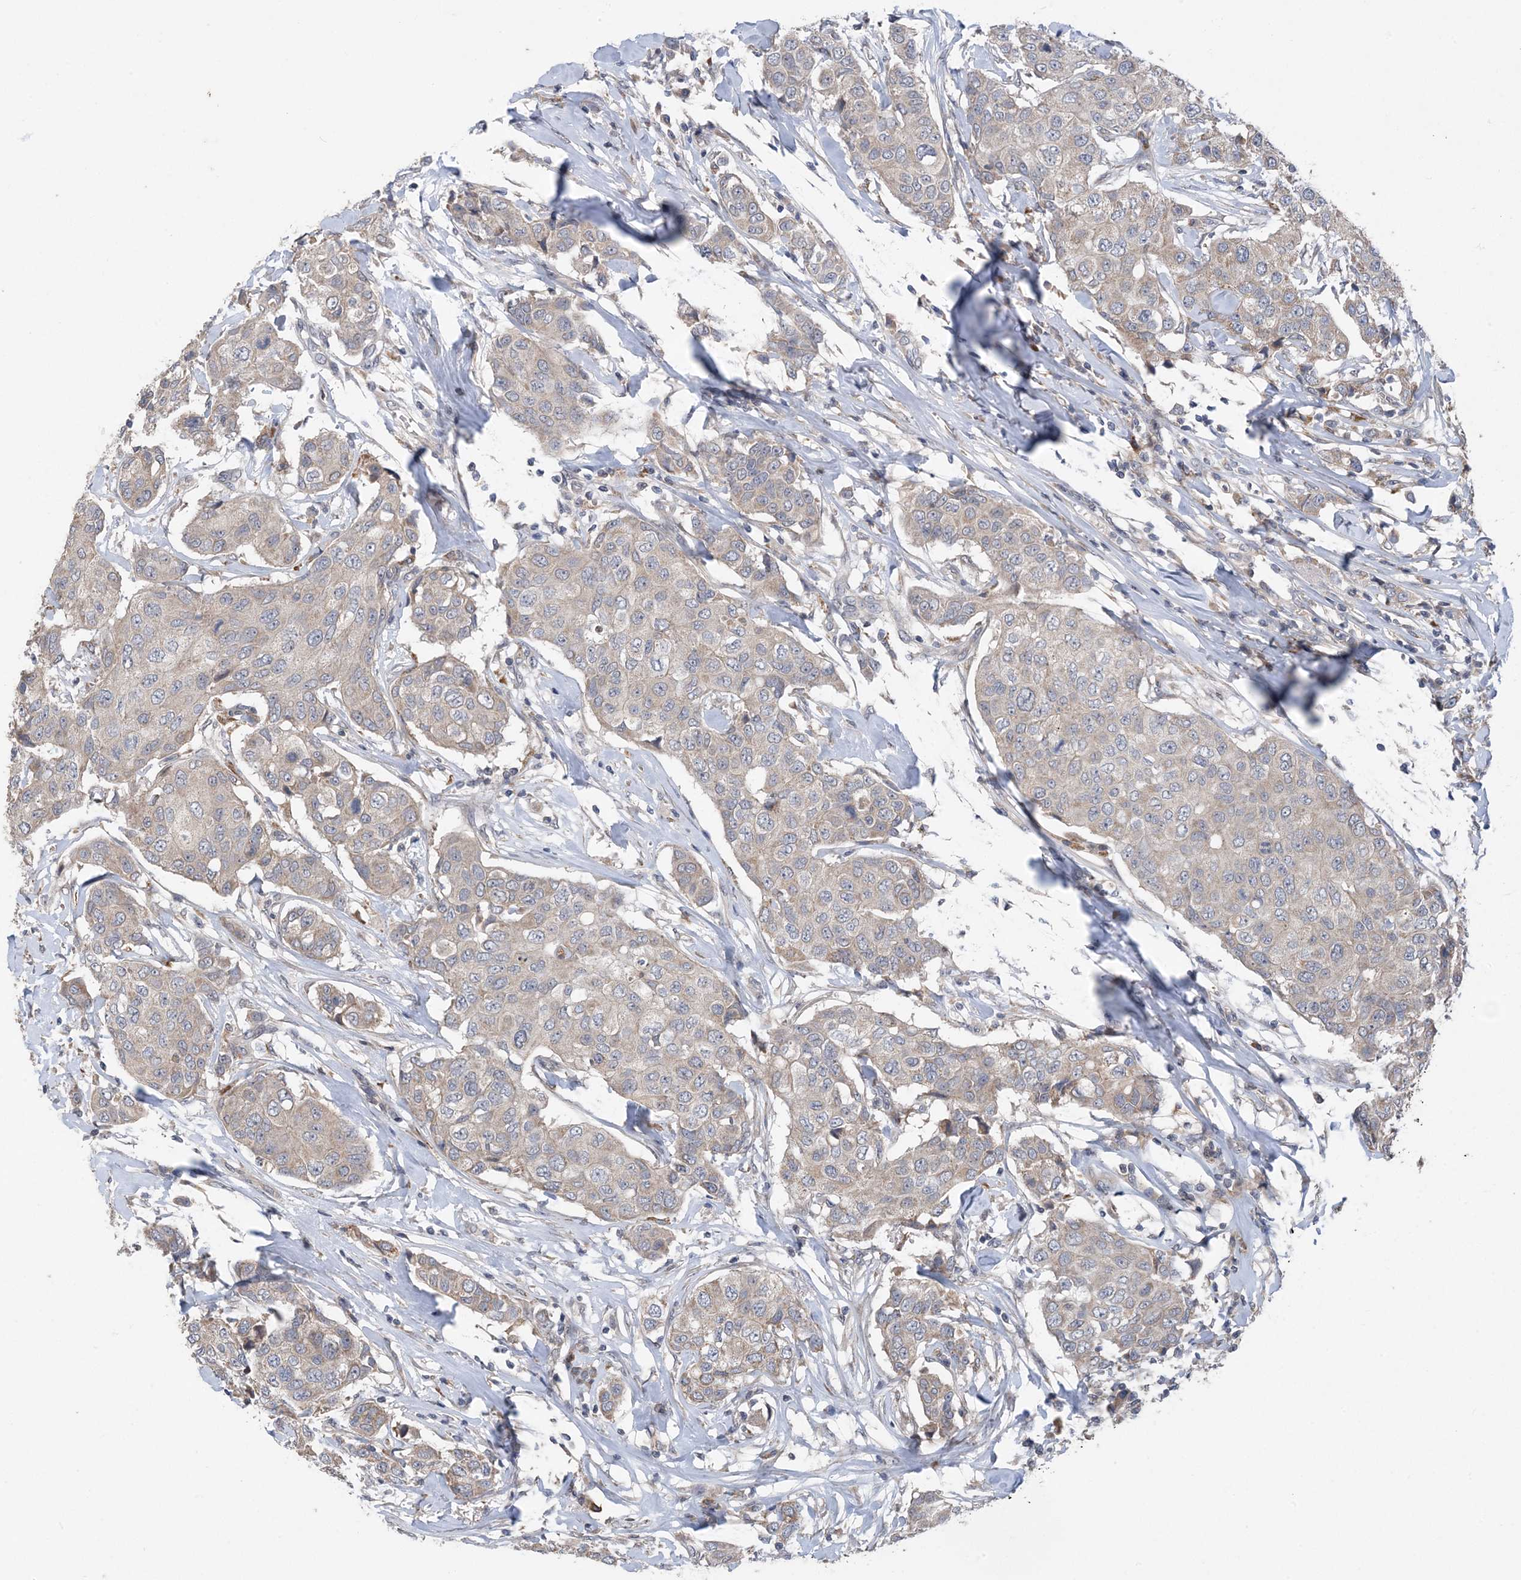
{"staining": {"intensity": "weak", "quantity": "25%-75%", "location": "cytoplasmic/membranous"}, "tissue": "breast cancer", "cell_type": "Tumor cells", "image_type": "cancer", "snomed": [{"axis": "morphology", "description": "Duct carcinoma"}, {"axis": "topography", "description": "Breast"}], "caption": "The micrograph demonstrates immunohistochemical staining of breast infiltrating ductal carcinoma. There is weak cytoplasmic/membranous expression is seen in approximately 25%-75% of tumor cells. The staining is performed using DAB brown chromogen to label protein expression. The nuclei are counter-stained blue using hematoxylin.", "gene": "MYO9B", "patient": {"sex": "female", "age": 80}}